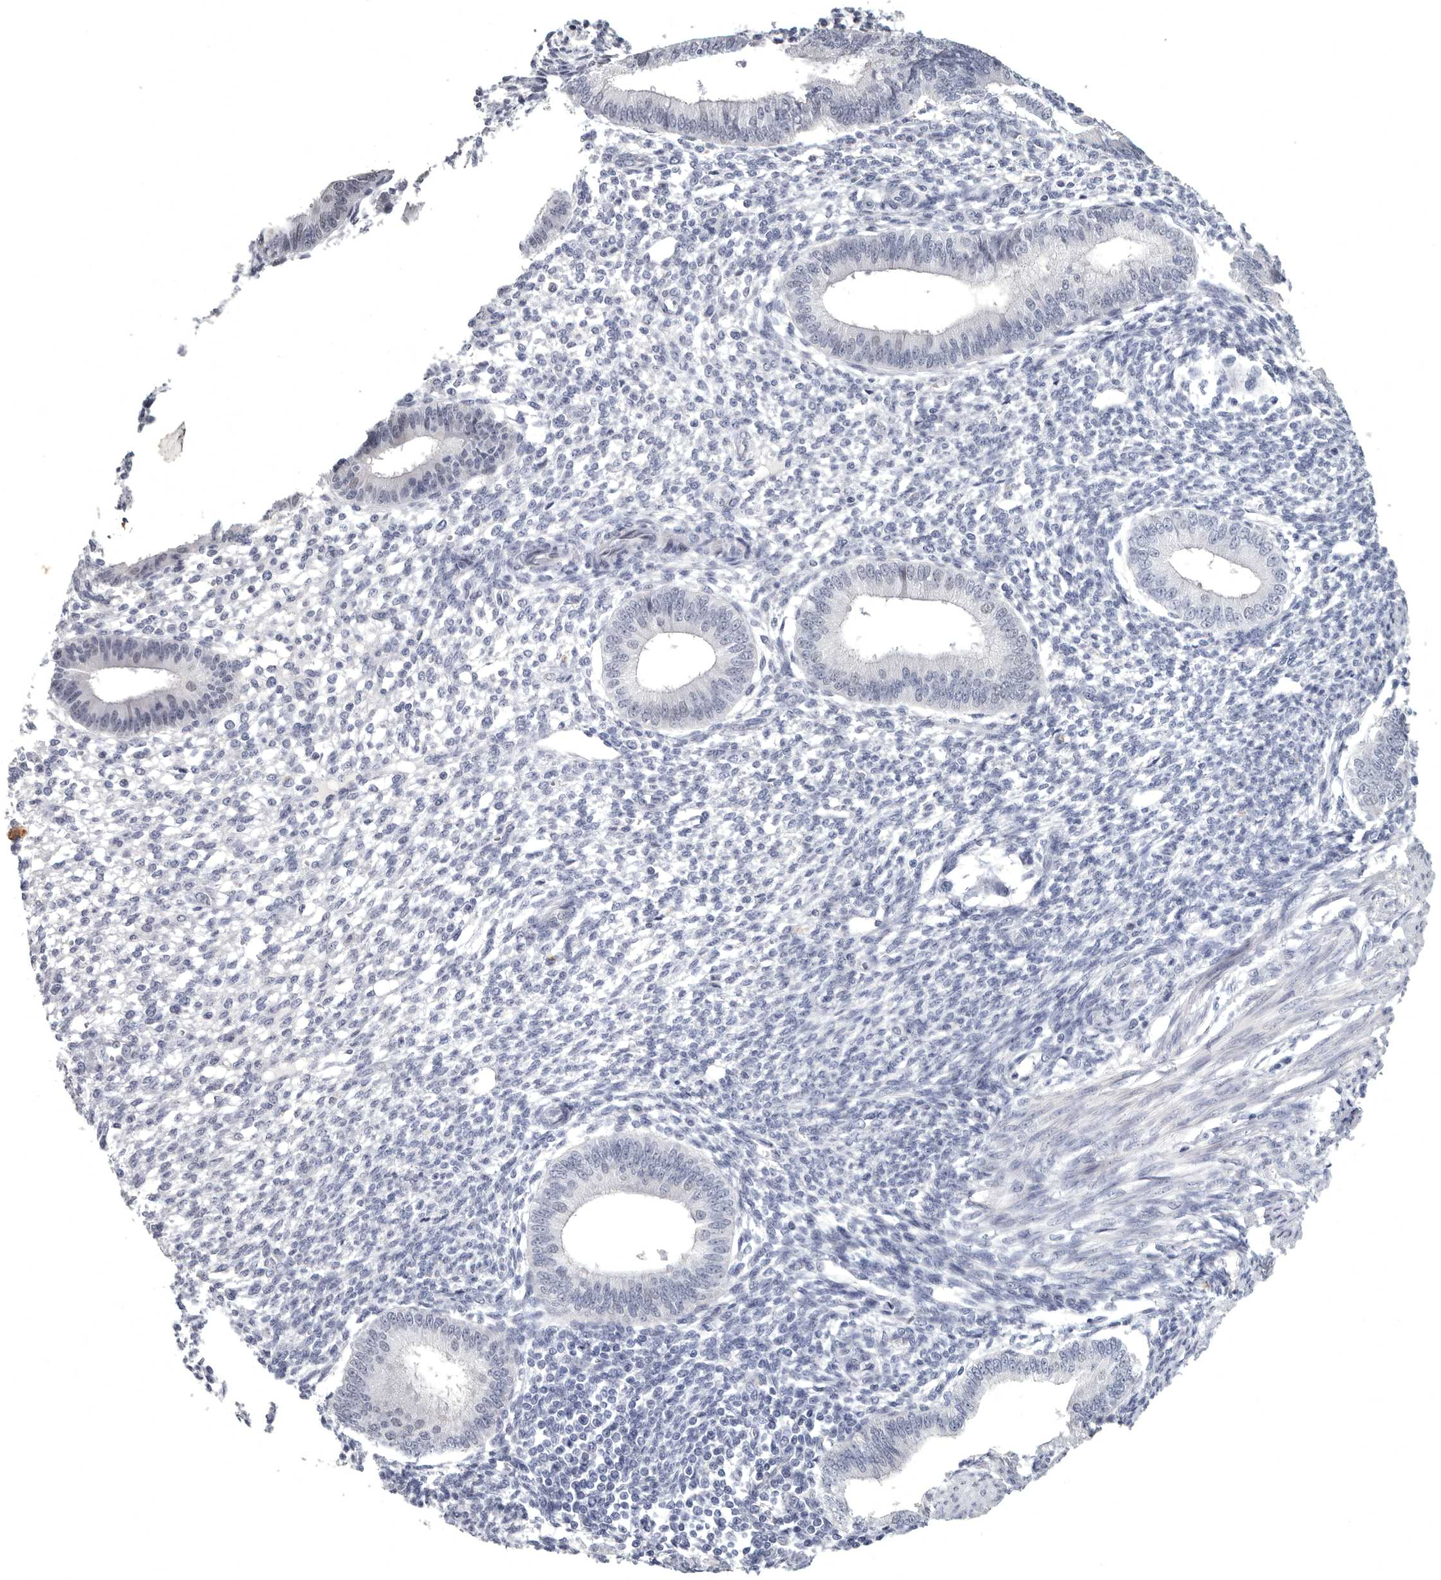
{"staining": {"intensity": "moderate", "quantity": "<25%", "location": "nuclear"}, "tissue": "endometrium", "cell_type": "Cells in endometrial stroma", "image_type": "normal", "snomed": [{"axis": "morphology", "description": "Normal tissue, NOS"}, {"axis": "topography", "description": "Endometrium"}], "caption": "Immunohistochemistry photomicrograph of normal endometrium: human endometrium stained using IHC exhibits low levels of moderate protein expression localized specifically in the nuclear of cells in endometrial stroma, appearing as a nuclear brown color.", "gene": "WRAP73", "patient": {"sex": "female", "age": 46}}